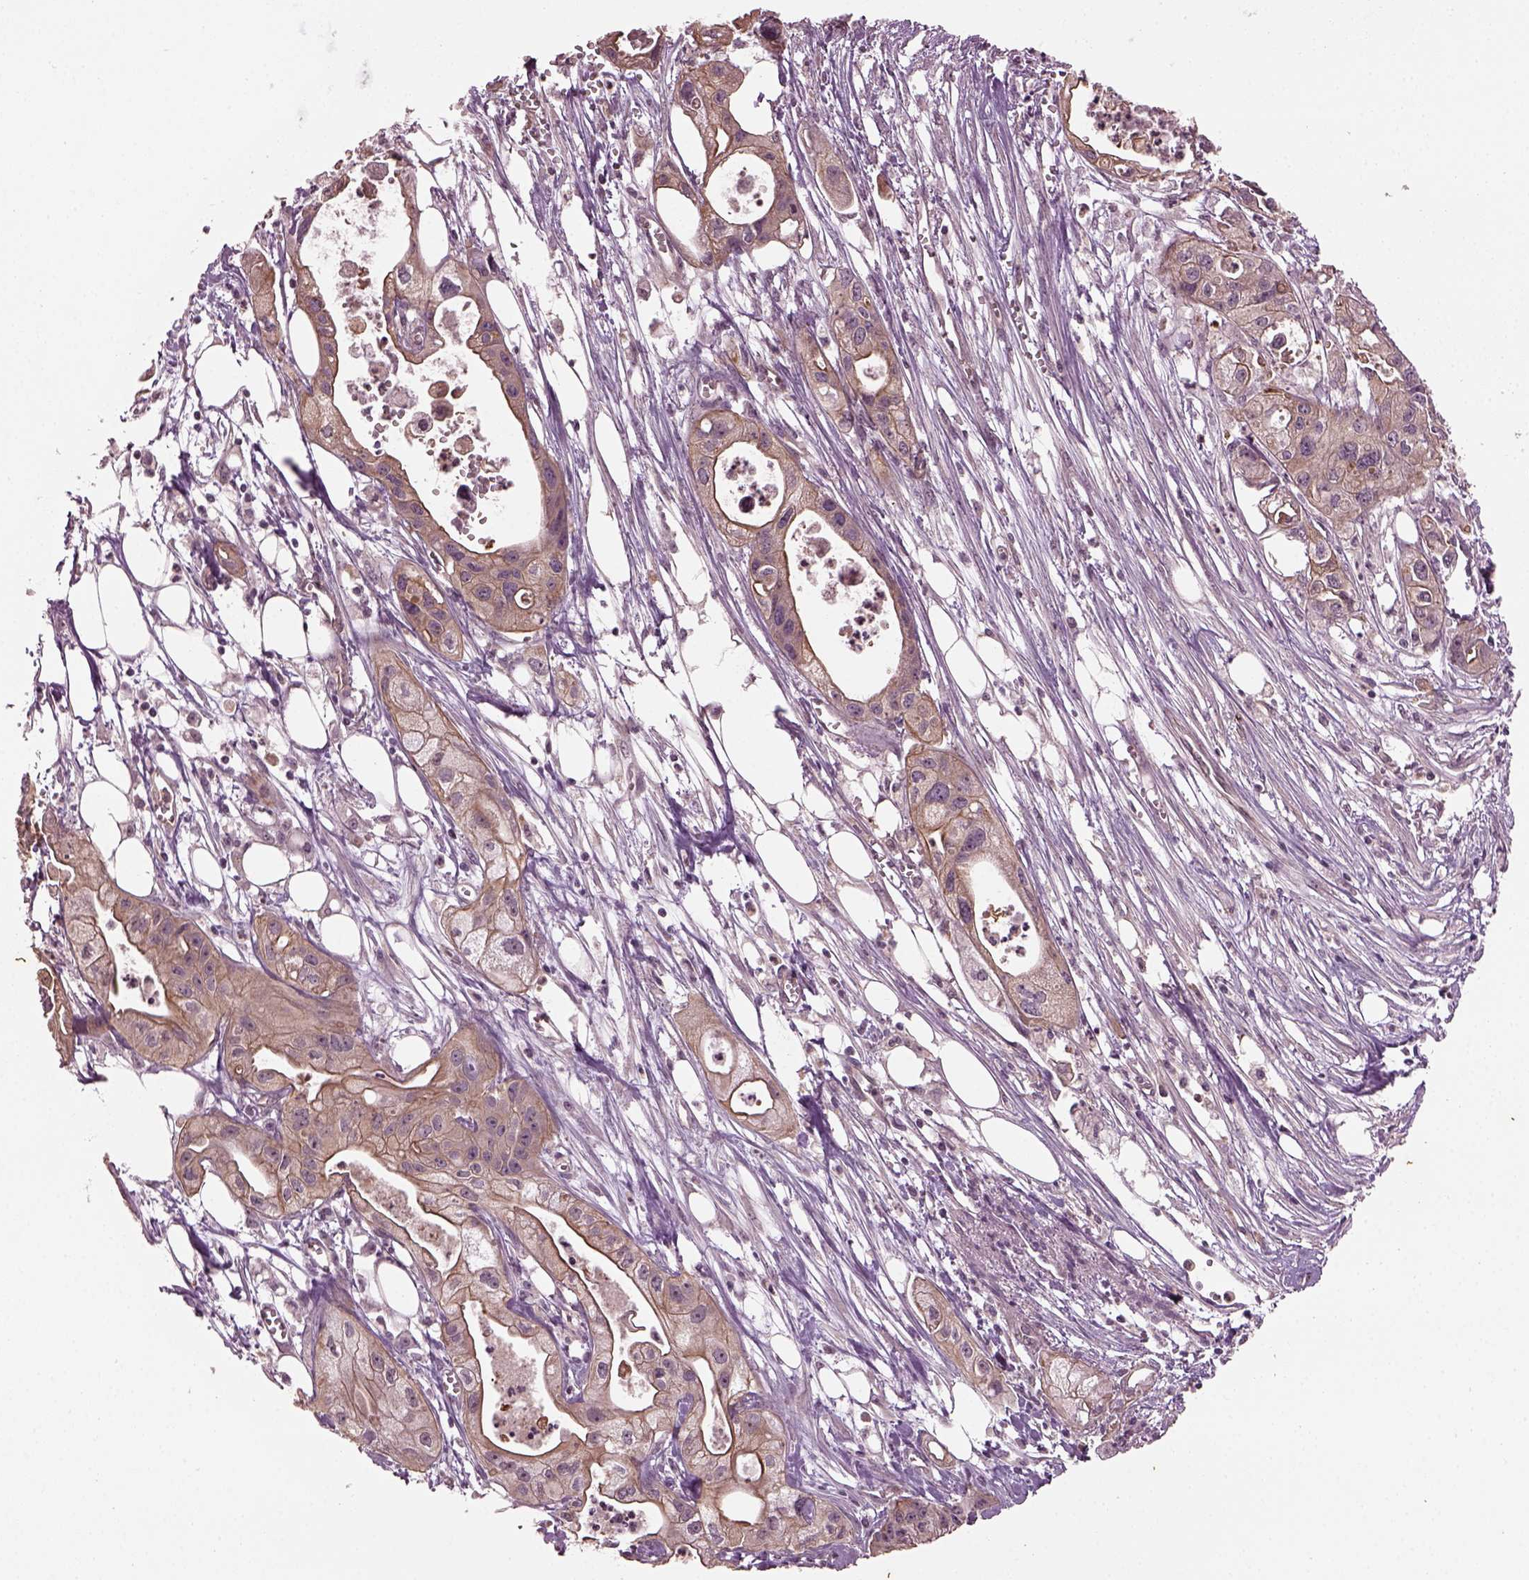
{"staining": {"intensity": "weak", "quantity": "25%-75%", "location": "cytoplasmic/membranous,nuclear"}, "tissue": "pancreatic cancer", "cell_type": "Tumor cells", "image_type": "cancer", "snomed": [{"axis": "morphology", "description": "Adenocarcinoma, NOS"}, {"axis": "topography", "description": "Pancreas"}], "caption": "Tumor cells reveal low levels of weak cytoplasmic/membranous and nuclear staining in approximately 25%-75% of cells in pancreatic adenocarcinoma. Immunohistochemistry (ihc) stains the protein of interest in brown and the nuclei are stained blue.", "gene": "GNRH1", "patient": {"sex": "male", "age": 70}}